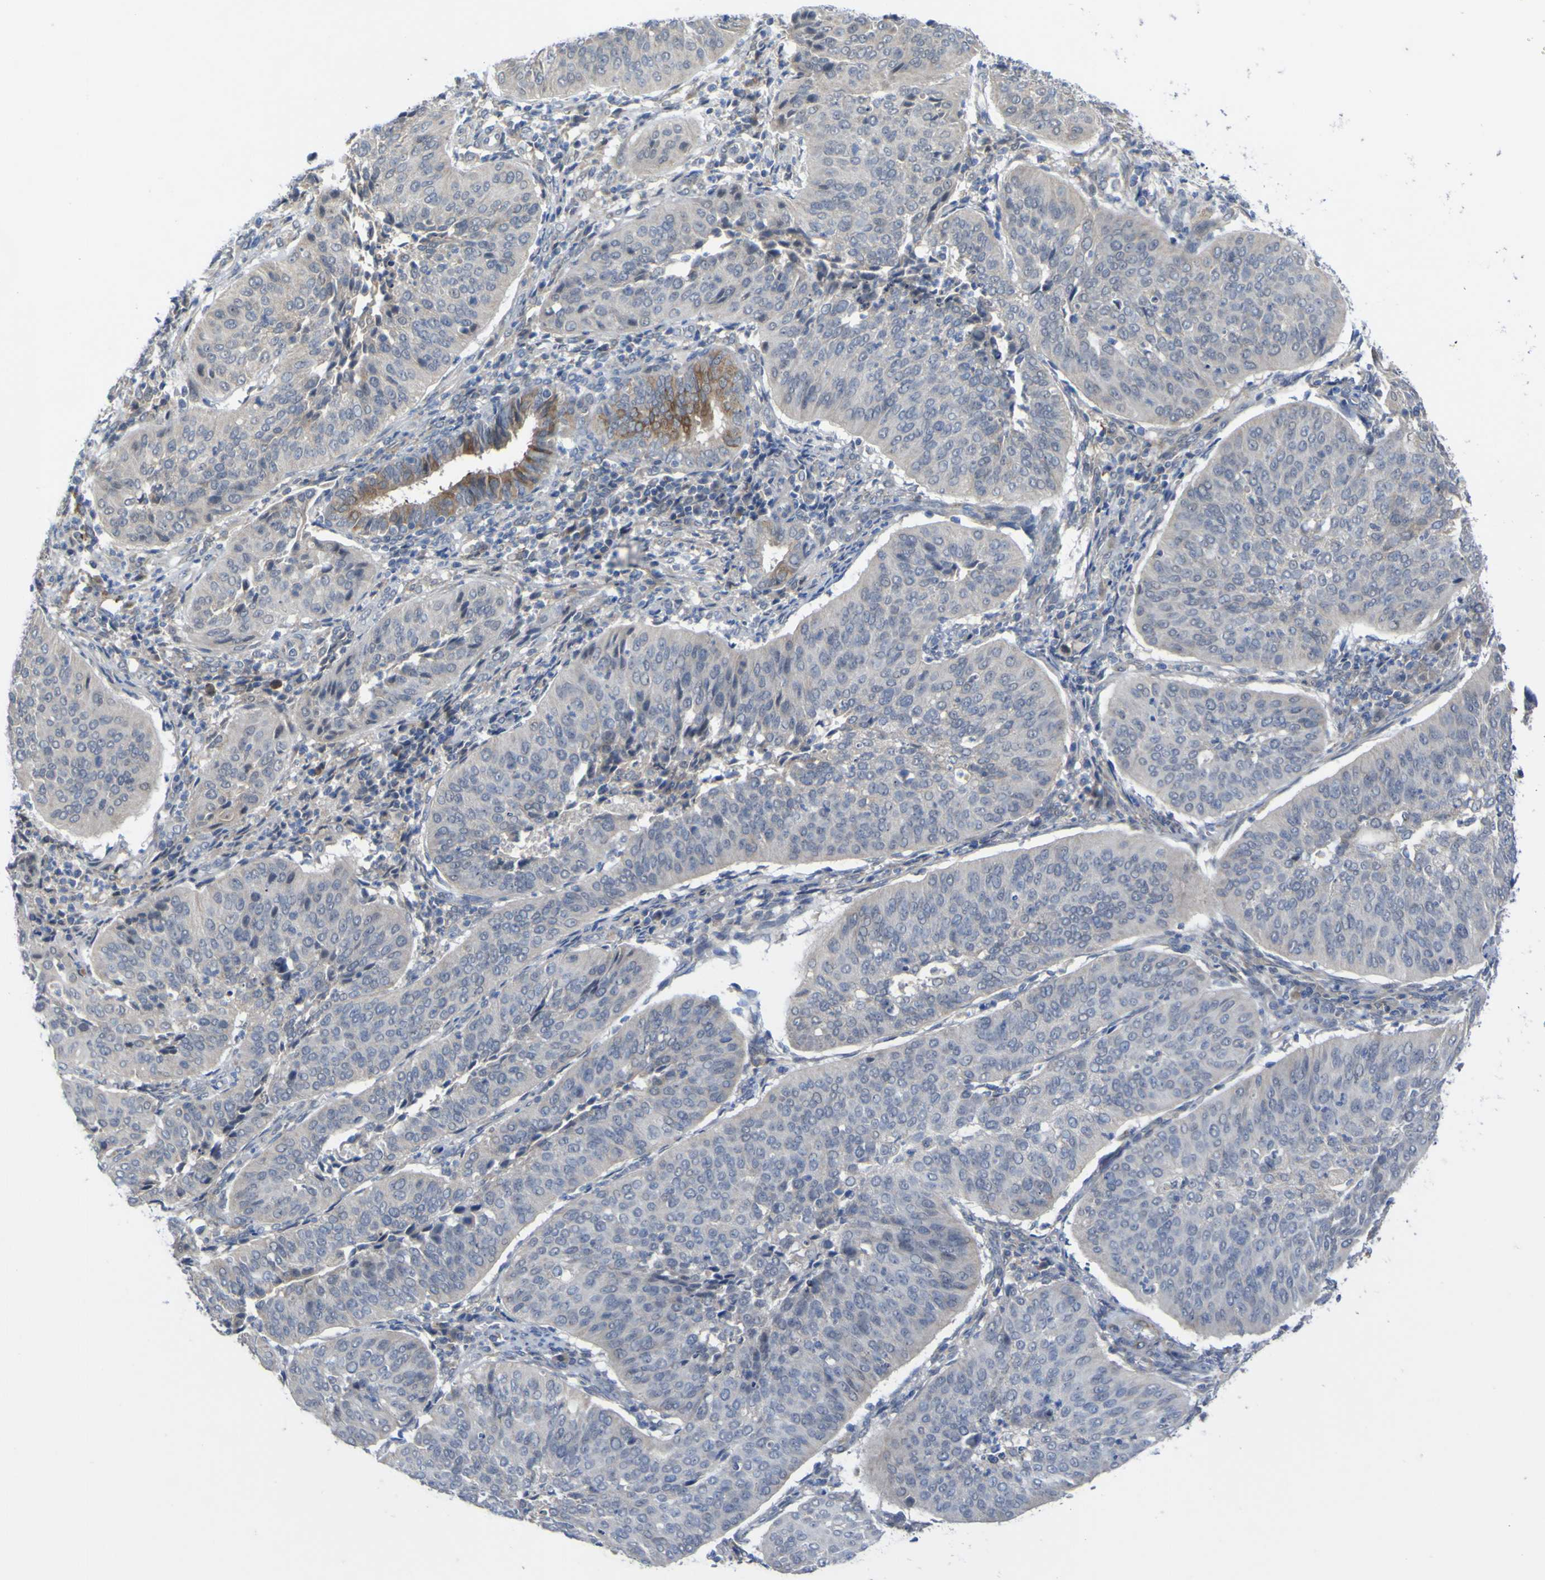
{"staining": {"intensity": "moderate", "quantity": "<25%", "location": "cytoplasmic/membranous"}, "tissue": "cervical cancer", "cell_type": "Tumor cells", "image_type": "cancer", "snomed": [{"axis": "morphology", "description": "Normal tissue, NOS"}, {"axis": "morphology", "description": "Squamous cell carcinoma, NOS"}, {"axis": "topography", "description": "Cervix"}], "caption": "High-magnification brightfield microscopy of cervical cancer (squamous cell carcinoma) stained with DAB (3,3'-diaminobenzidine) (brown) and counterstained with hematoxylin (blue). tumor cells exhibit moderate cytoplasmic/membranous staining is seen in about<25% of cells.", "gene": "TNFRSF11A", "patient": {"sex": "female", "age": 39}}